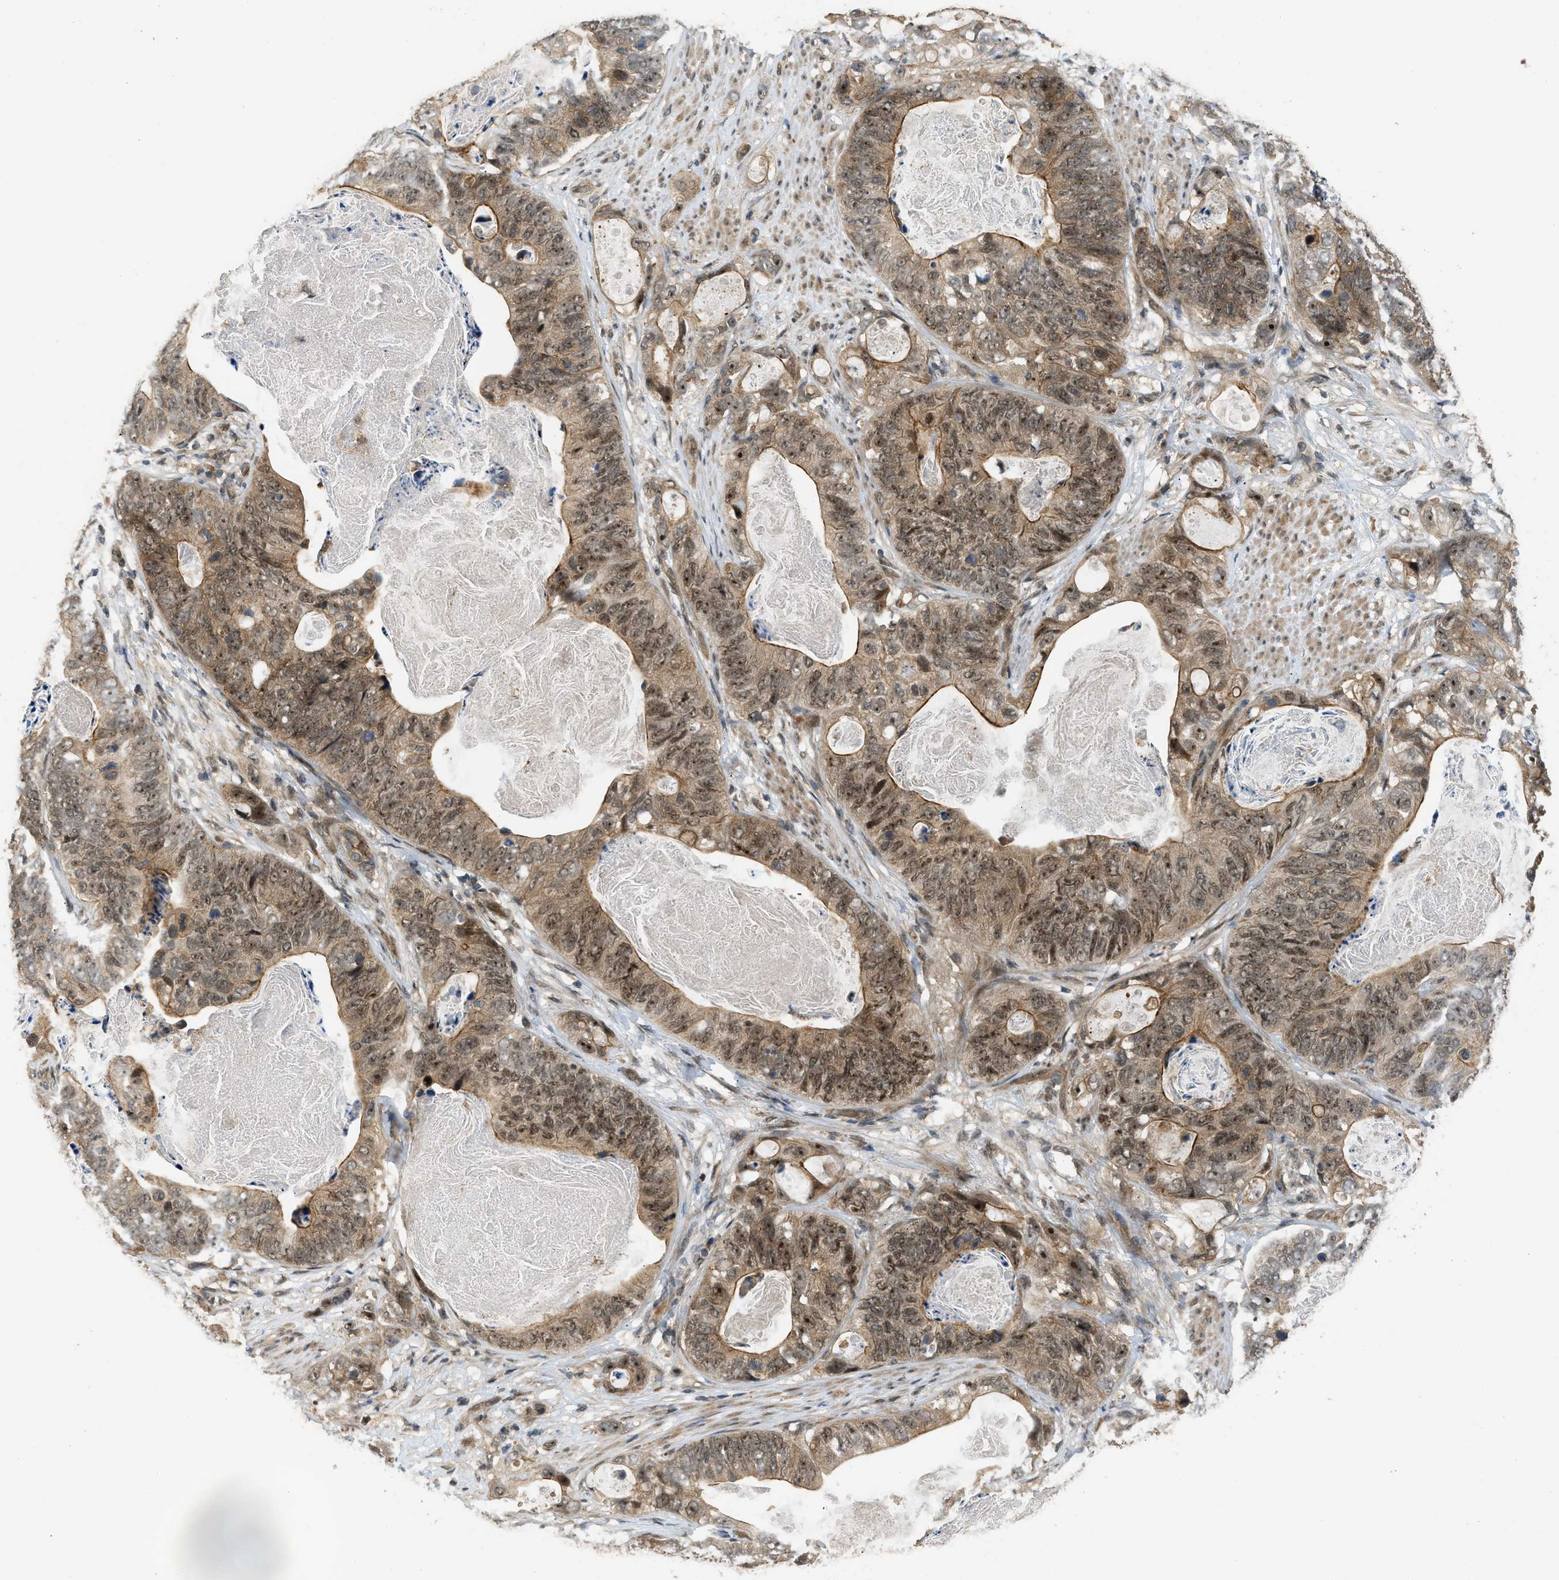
{"staining": {"intensity": "moderate", "quantity": ">75%", "location": "cytoplasmic/membranous,nuclear"}, "tissue": "stomach cancer", "cell_type": "Tumor cells", "image_type": "cancer", "snomed": [{"axis": "morphology", "description": "Adenocarcinoma, NOS"}, {"axis": "topography", "description": "Stomach"}], "caption": "IHC micrograph of neoplastic tissue: stomach cancer stained using IHC reveals medium levels of moderate protein expression localized specifically in the cytoplasmic/membranous and nuclear of tumor cells, appearing as a cytoplasmic/membranous and nuclear brown color.", "gene": "GET1", "patient": {"sex": "female", "age": 89}}